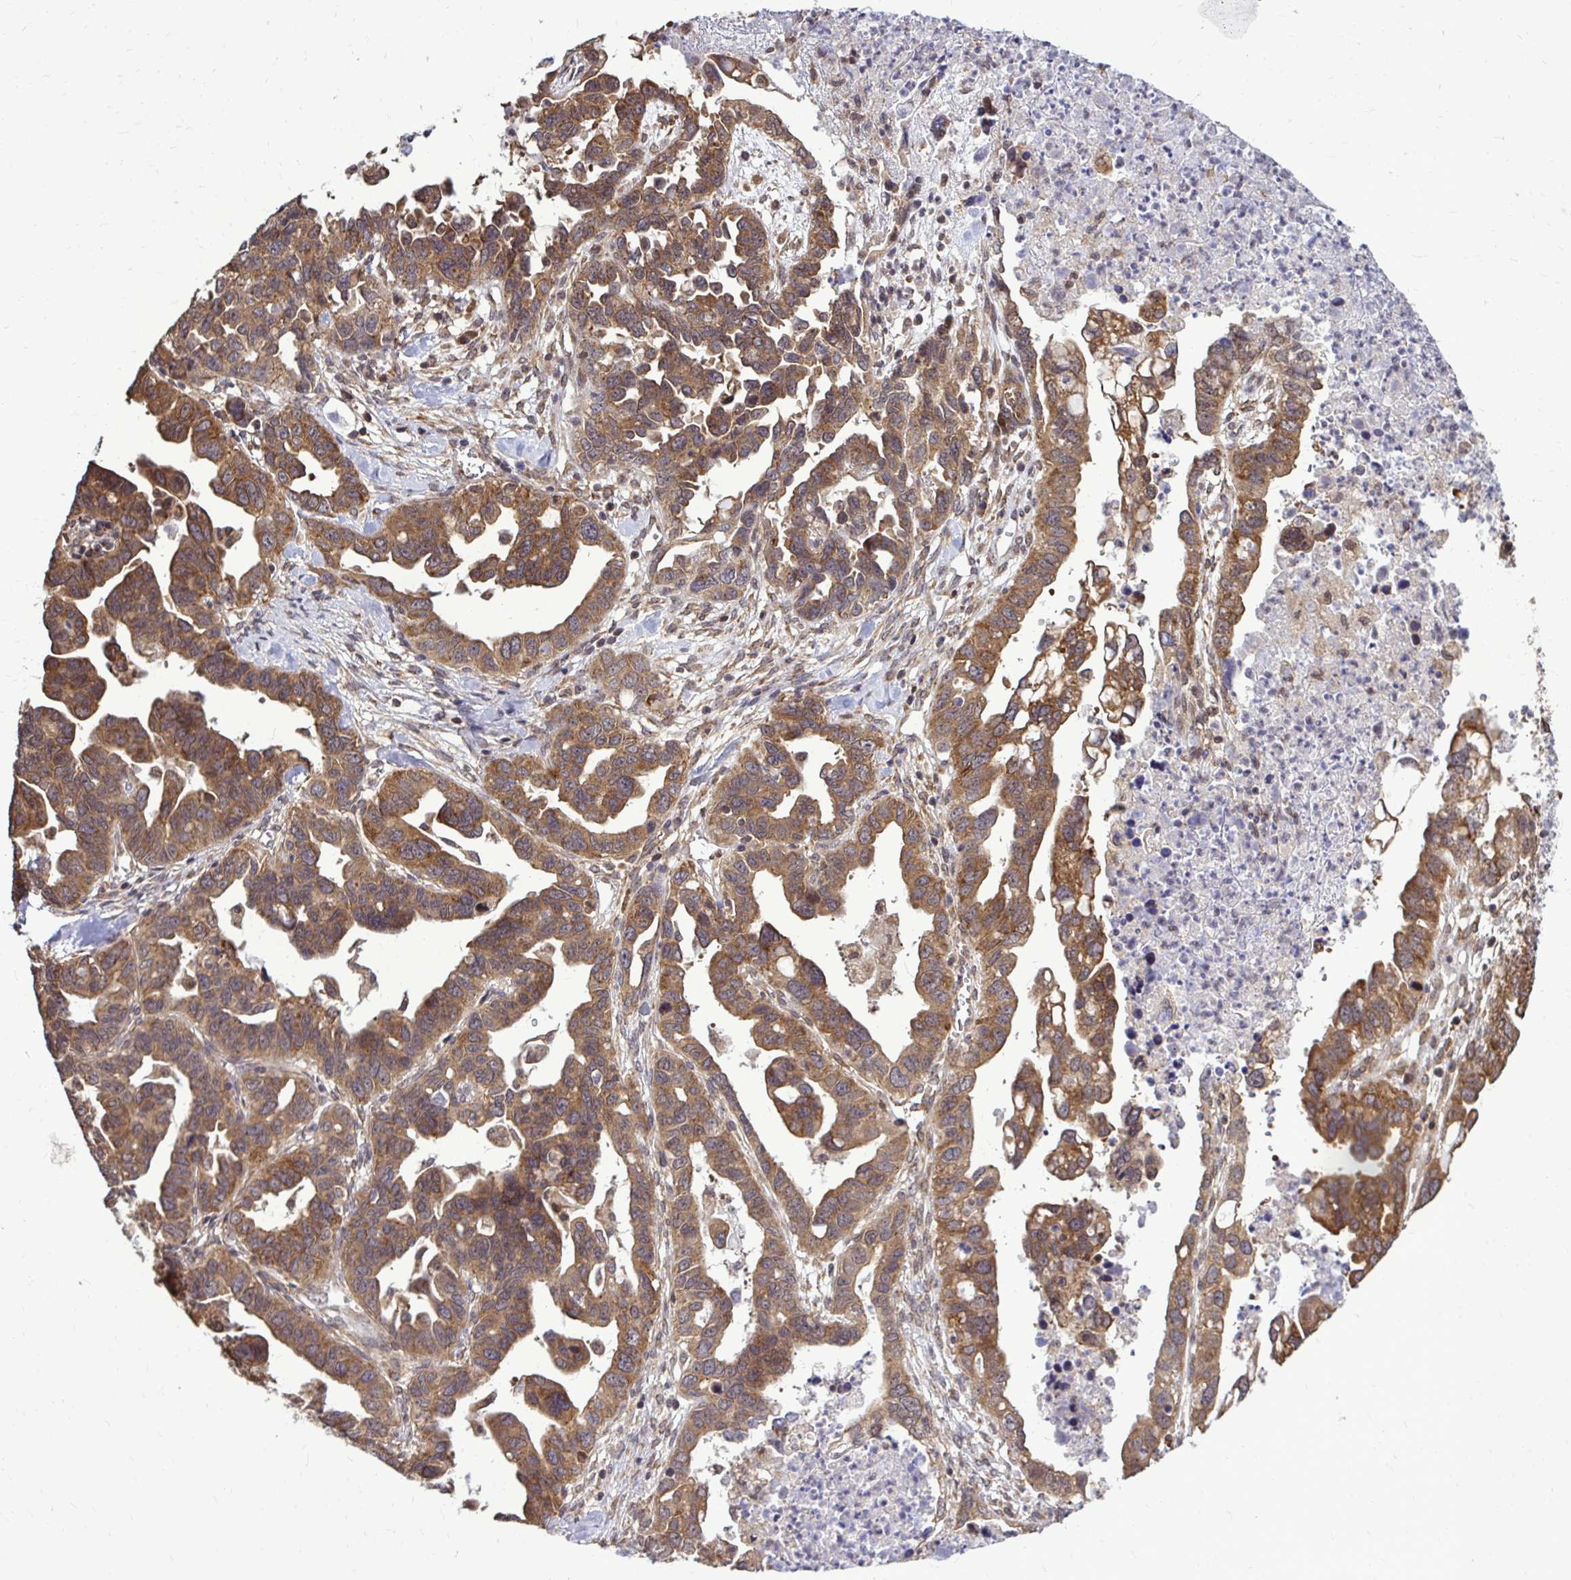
{"staining": {"intensity": "moderate", "quantity": ">75%", "location": "cytoplasmic/membranous"}, "tissue": "ovarian cancer", "cell_type": "Tumor cells", "image_type": "cancer", "snomed": [{"axis": "morphology", "description": "Cystadenocarcinoma, serous, NOS"}, {"axis": "topography", "description": "Ovary"}], "caption": "A medium amount of moderate cytoplasmic/membranous expression is identified in about >75% of tumor cells in ovarian serous cystadenocarcinoma tissue.", "gene": "FMR1", "patient": {"sex": "female", "age": 69}}